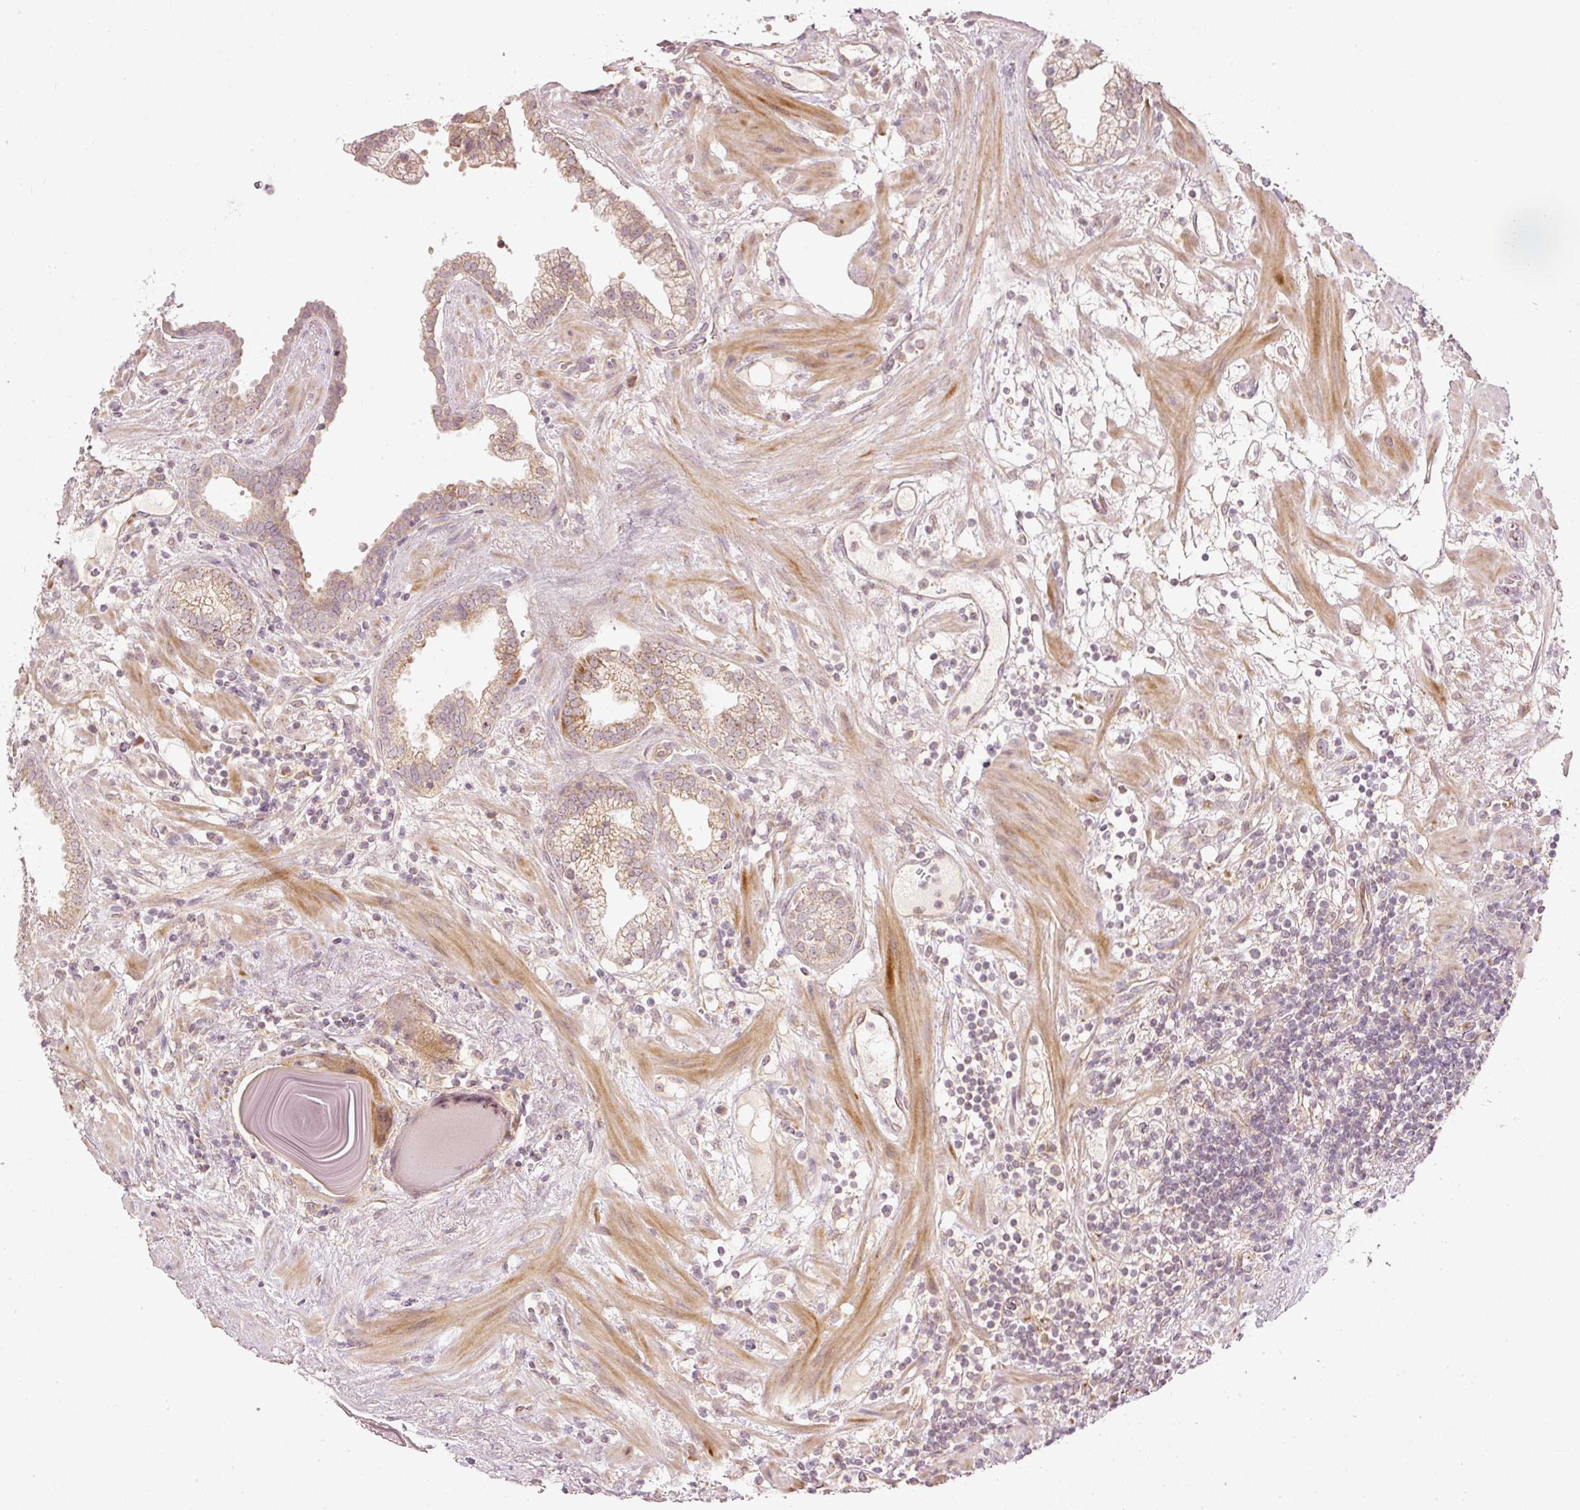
{"staining": {"intensity": "moderate", "quantity": ">75%", "location": "cytoplasmic/membranous"}, "tissue": "prostate cancer", "cell_type": "Tumor cells", "image_type": "cancer", "snomed": [{"axis": "morphology", "description": "Adenocarcinoma, High grade"}, {"axis": "topography", "description": "Prostate"}], "caption": "Immunohistochemical staining of human prostate high-grade adenocarcinoma reveals medium levels of moderate cytoplasmic/membranous protein staining in about >75% of tumor cells. Immunohistochemistry (ihc) stains the protein of interest in brown and the nuclei are stained blue.", "gene": "CDC20B", "patient": {"sex": "male", "age": 63}}